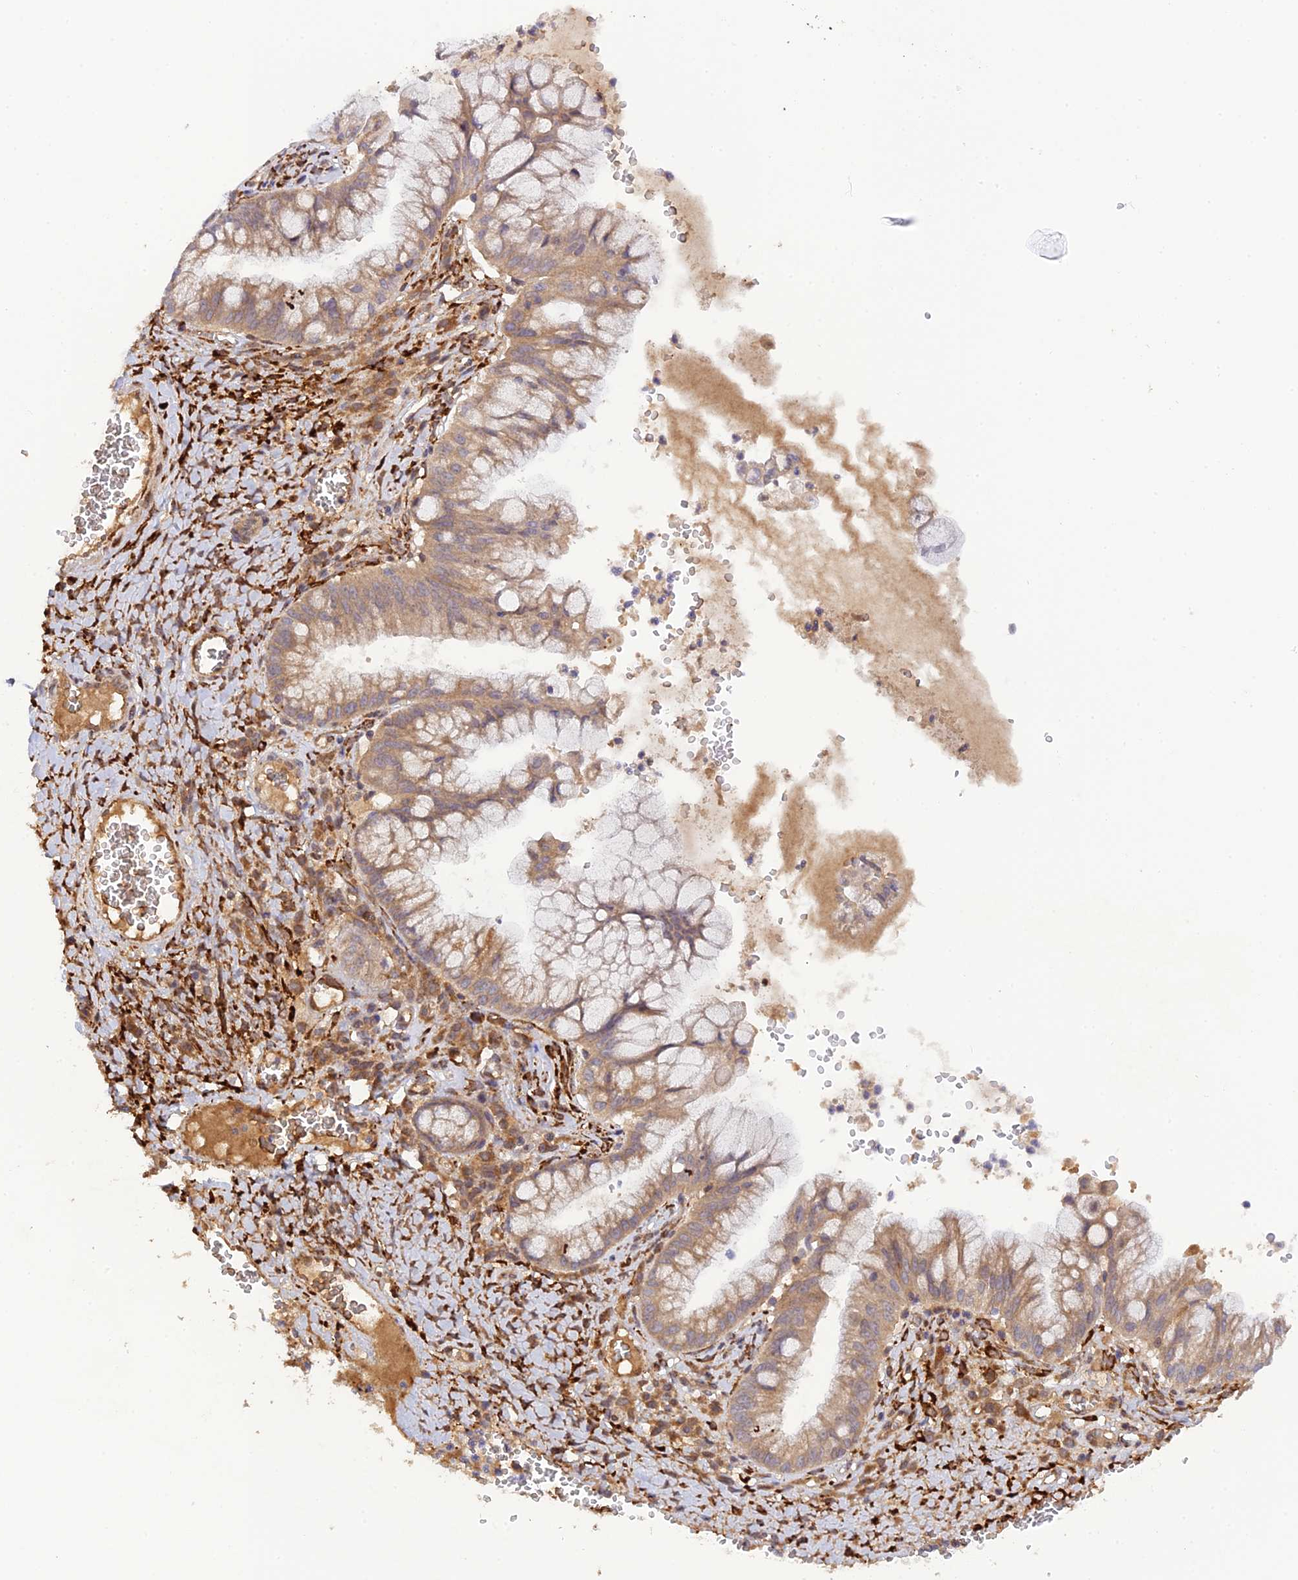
{"staining": {"intensity": "moderate", "quantity": ">75%", "location": "cytoplasmic/membranous"}, "tissue": "ovarian cancer", "cell_type": "Tumor cells", "image_type": "cancer", "snomed": [{"axis": "morphology", "description": "Cystadenocarcinoma, mucinous, NOS"}, {"axis": "topography", "description": "Ovary"}], "caption": "Protein staining of ovarian cancer (mucinous cystadenocarcinoma) tissue displays moderate cytoplasmic/membranous staining in about >75% of tumor cells. (DAB (3,3'-diaminobenzidine) IHC, brown staining for protein, blue staining for nuclei).", "gene": "P3H3", "patient": {"sex": "female", "age": 70}}